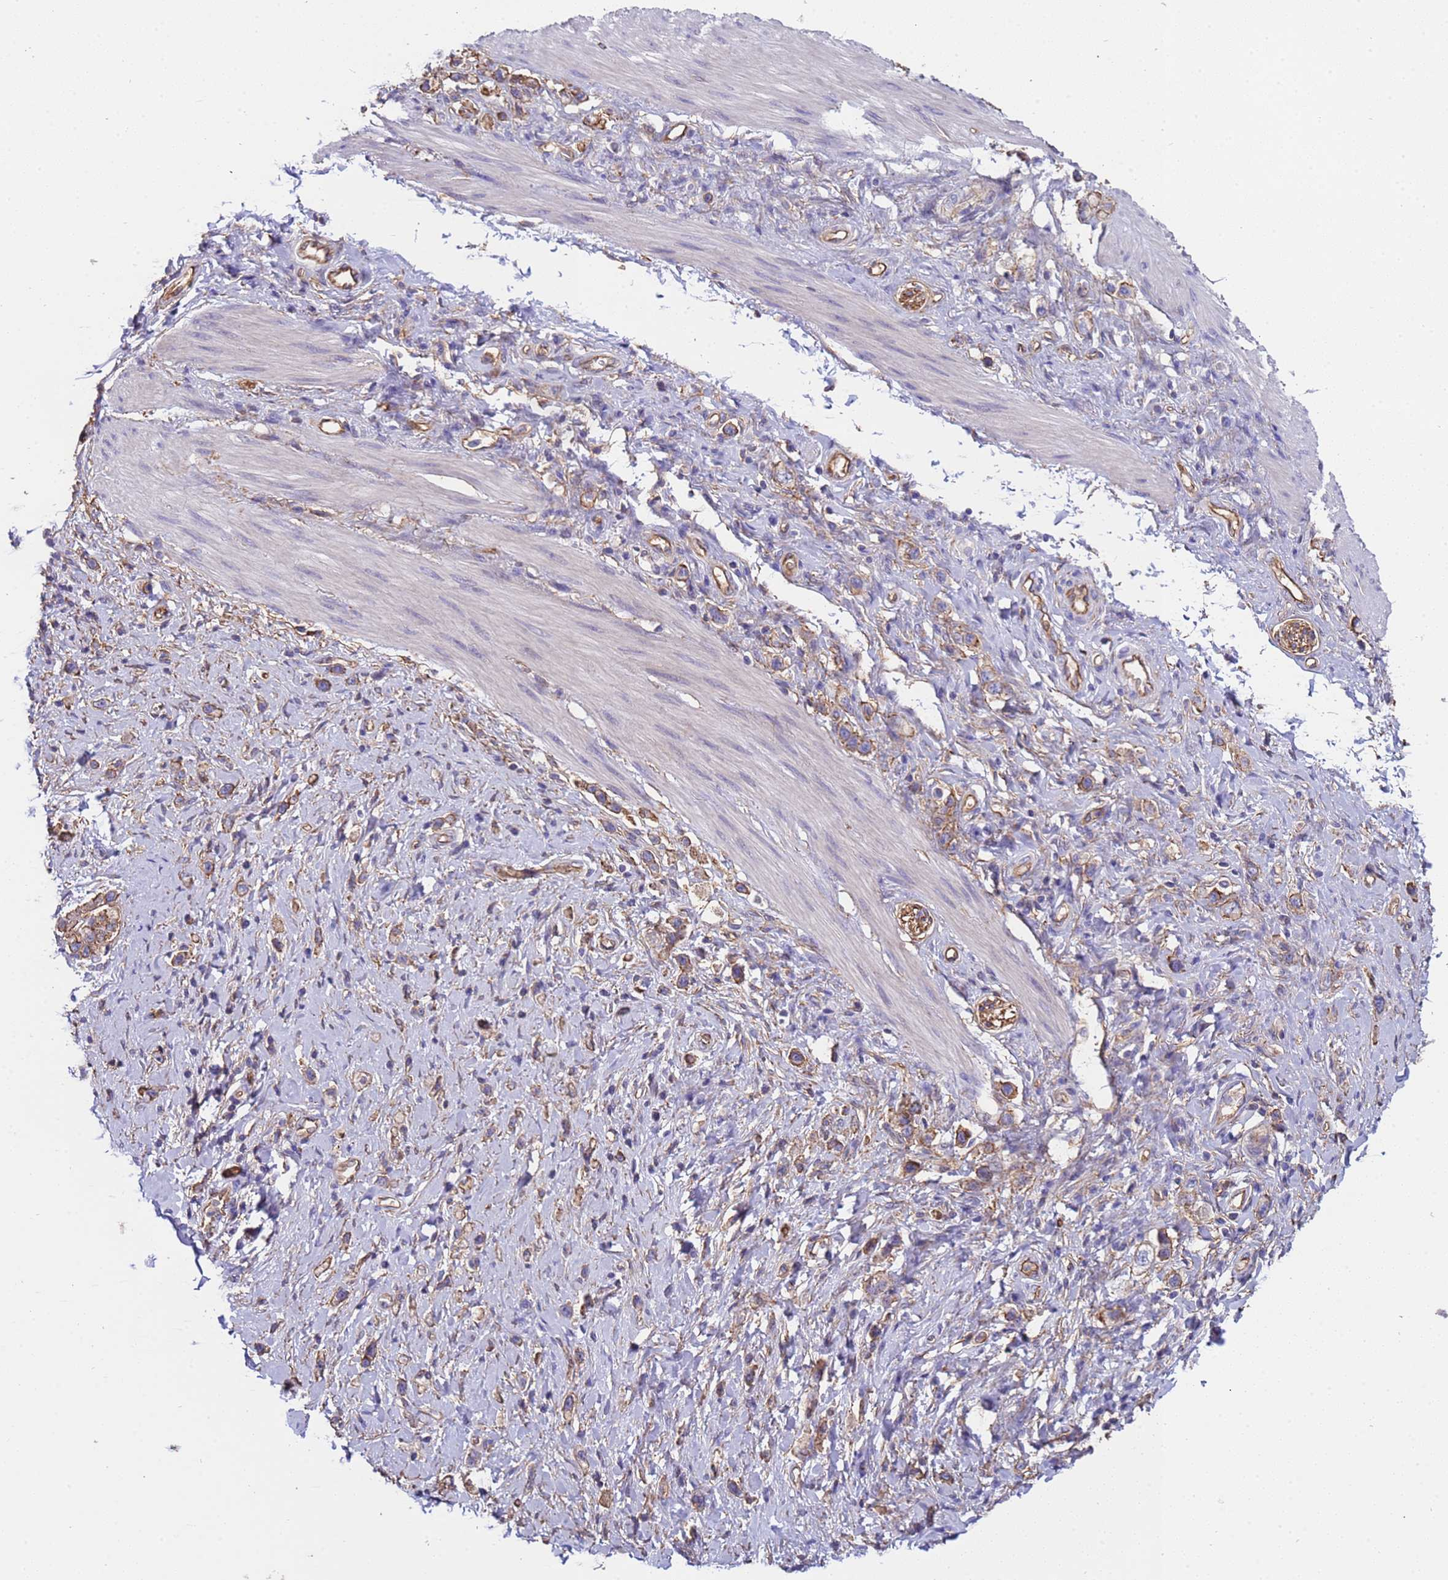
{"staining": {"intensity": "moderate", "quantity": ">75%", "location": "cytoplasmic/membranous"}, "tissue": "stomach cancer", "cell_type": "Tumor cells", "image_type": "cancer", "snomed": [{"axis": "morphology", "description": "Adenocarcinoma, NOS"}, {"axis": "topography", "description": "Stomach"}], "caption": "Immunohistochemistry (IHC) photomicrograph of human adenocarcinoma (stomach) stained for a protein (brown), which displays medium levels of moderate cytoplasmic/membranous positivity in approximately >75% of tumor cells.", "gene": "ZNF248", "patient": {"sex": "female", "age": 65}}